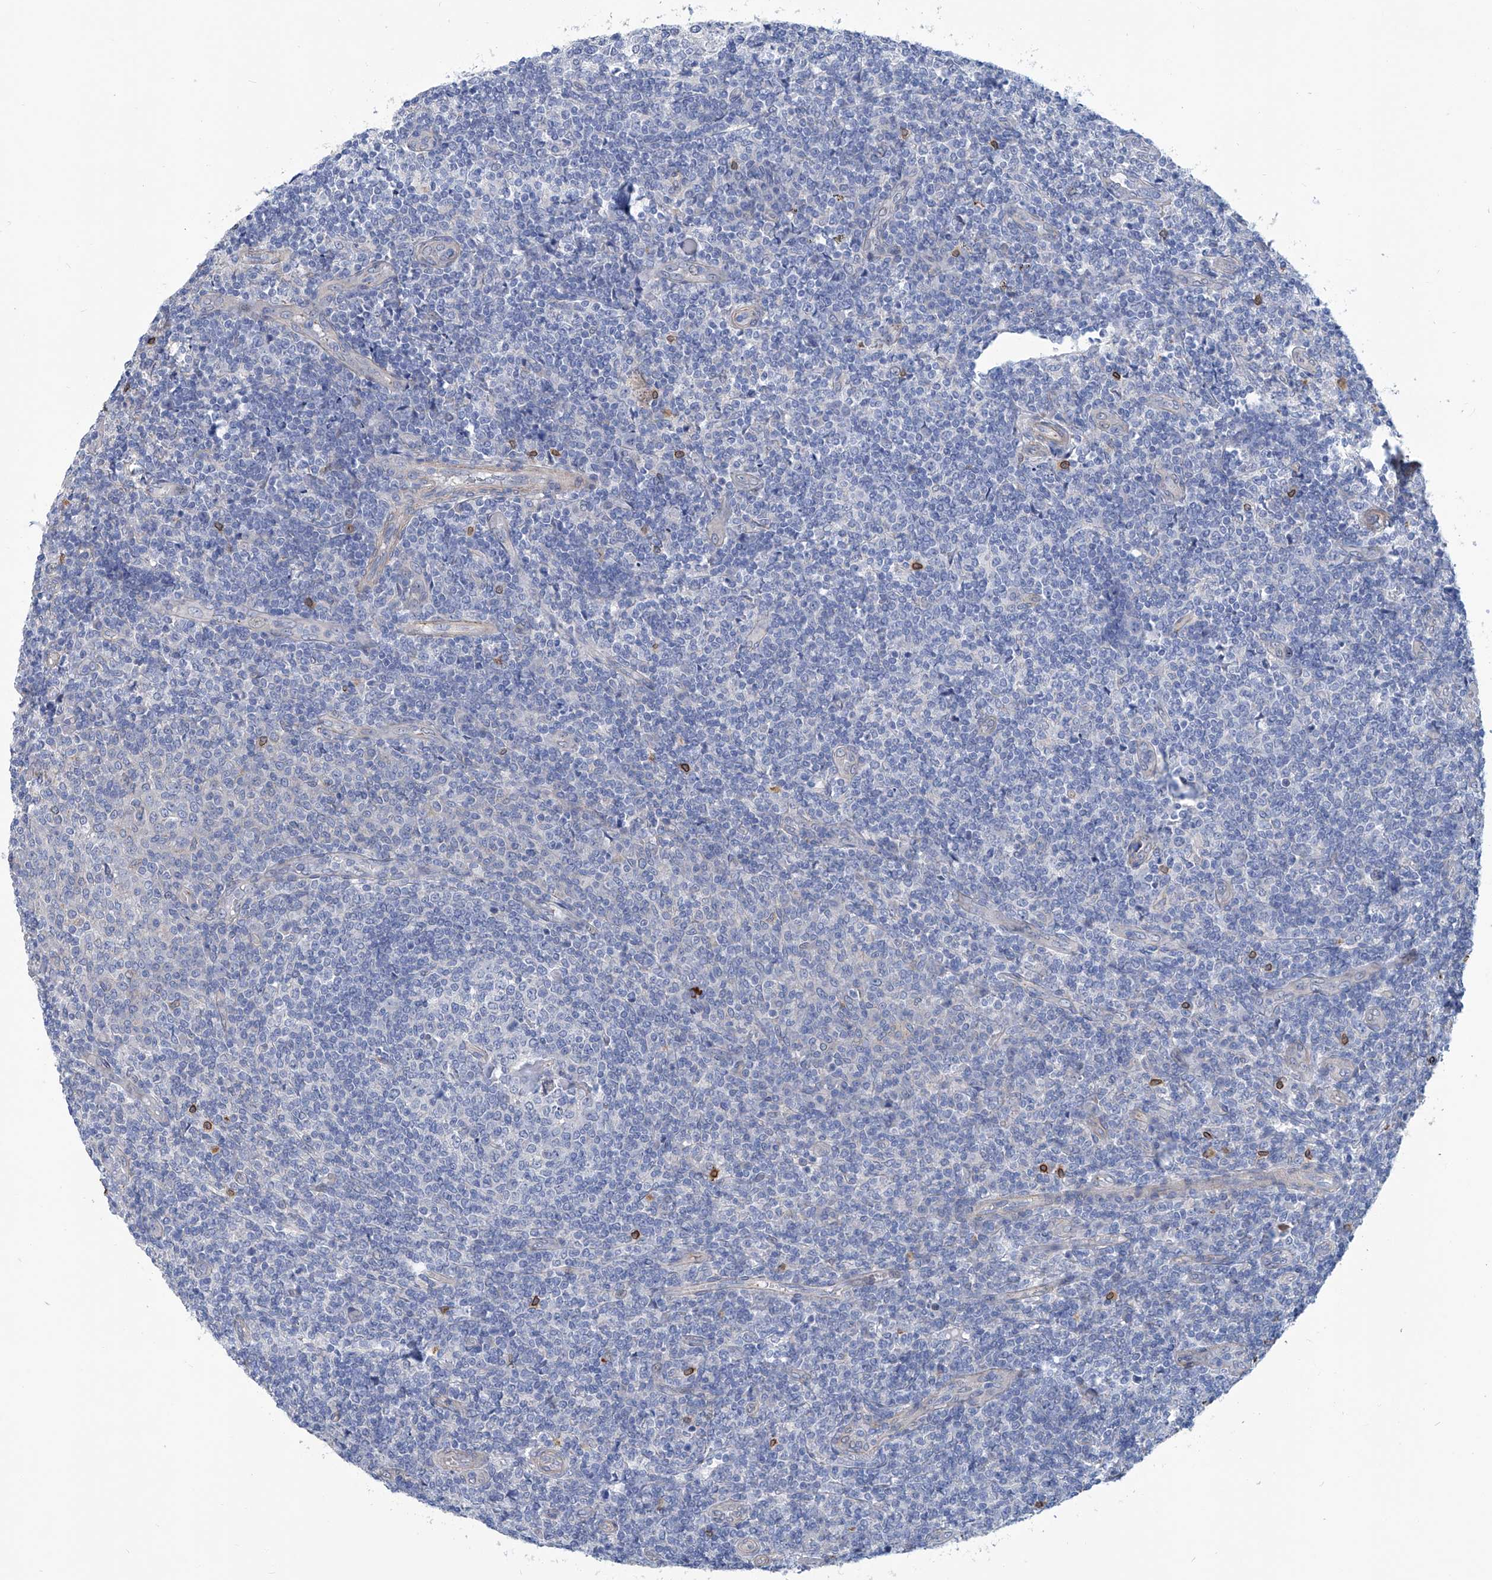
{"staining": {"intensity": "negative", "quantity": "none", "location": "none"}, "tissue": "tonsil", "cell_type": "Germinal center cells", "image_type": "normal", "snomed": [{"axis": "morphology", "description": "Normal tissue, NOS"}, {"axis": "topography", "description": "Tonsil"}], "caption": "IHC of normal tonsil shows no staining in germinal center cells. (DAB immunohistochemistry (IHC) with hematoxylin counter stain).", "gene": "TNN", "patient": {"sex": "female", "age": 19}}